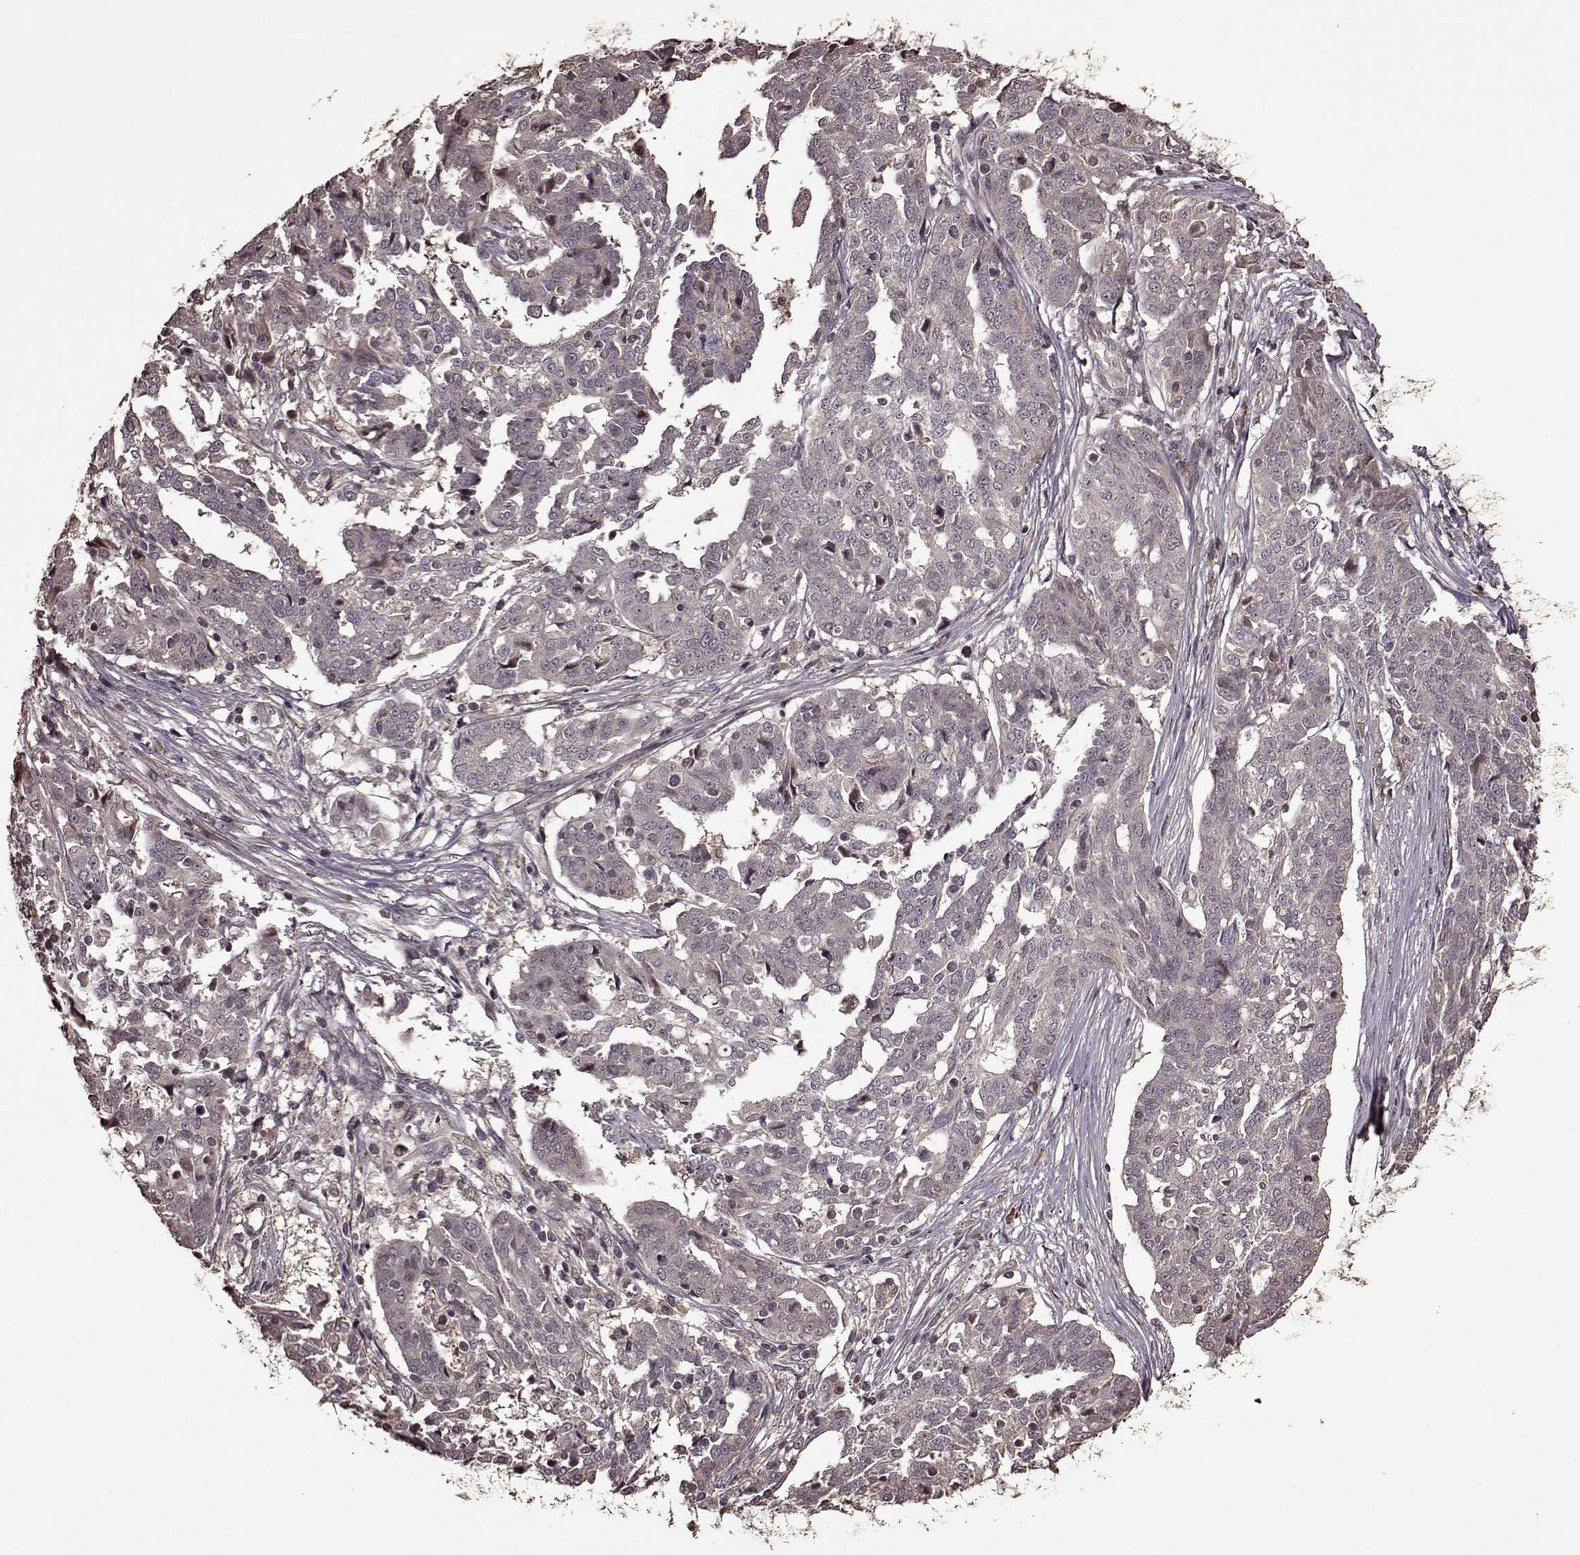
{"staining": {"intensity": "negative", "quantity": "none", "location": "none"}, "tissue": "ovarian cancer", "cell_type": "Tumor cells", "image_type": "cancer", "snomed": [{"axis": "morphology", "description": "Cystadenocarcinoma, serous, NOS"}, {"axis": "topography", "description": "Ovary"}], "caption": "DAB immunohistochemical staining of human ovarian cancer (serous cystadenocarcinoma) displays no significant expression in tumor cells.", "gene": "FBXW11", "patient": {"sex": "female", "age": 67}}